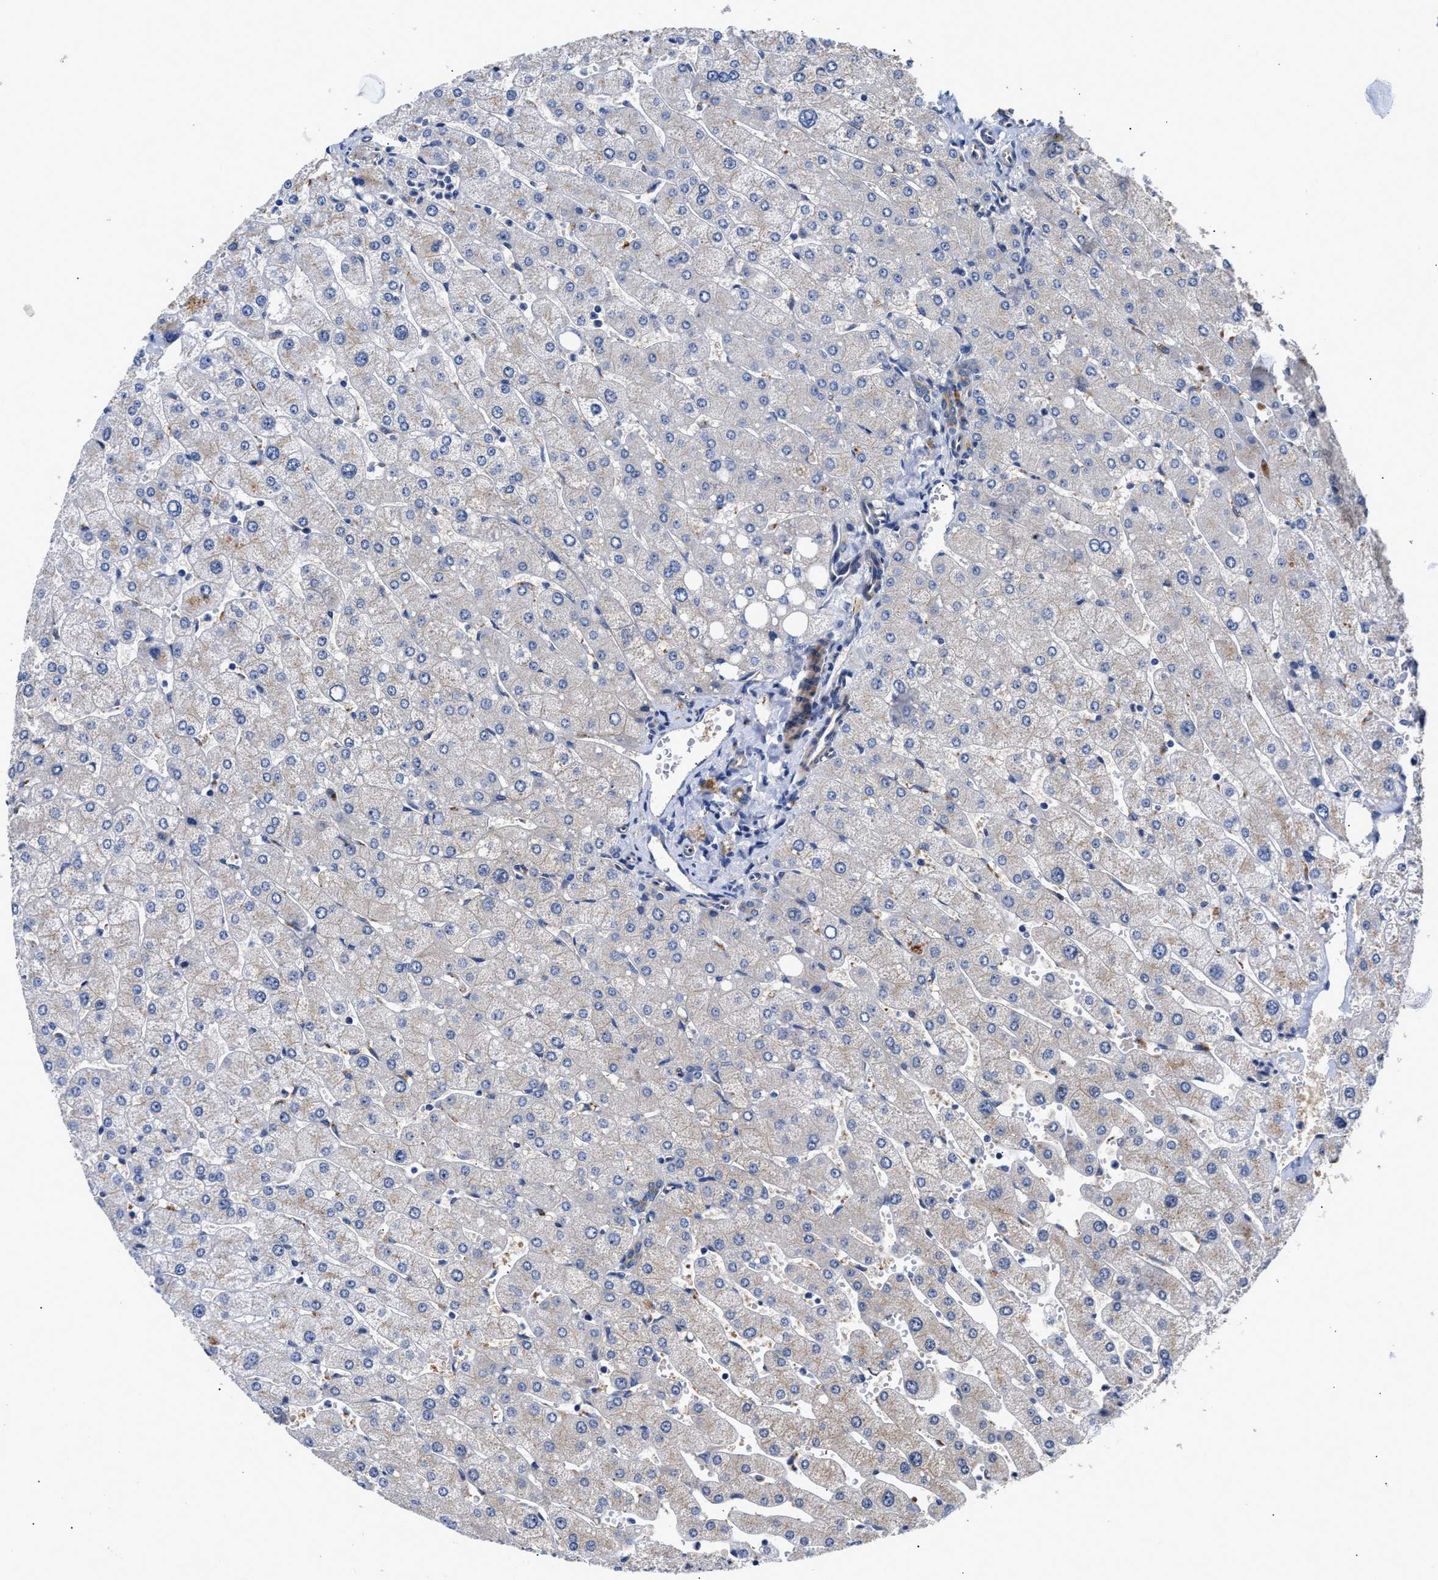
{"staining": {"intensity": "moderate", "quantity": "<25%", "location": "cytoplasmic/membranous"}, "tissue": "liver", "cell_type": "Cholangiocytes", "image_type": "normal", "snomed": [{"axis": "morphology", "description": "Normal tissue, NOS"}, {"axis": "topography", "description": "Liver"}], "caption": "High-magnification brightfield microscopy of unremarkable liver stained with DAB (3,3'-diaminobenzidine) (brown) and counterstained with hematoxylin (blue). cholangiocytes exhibit moderate cytoplasmic/membranous expression is seen in approximately<25% of cells.", "gene": "CCDC146", "patient": {"sex": "male", "age": 55}}